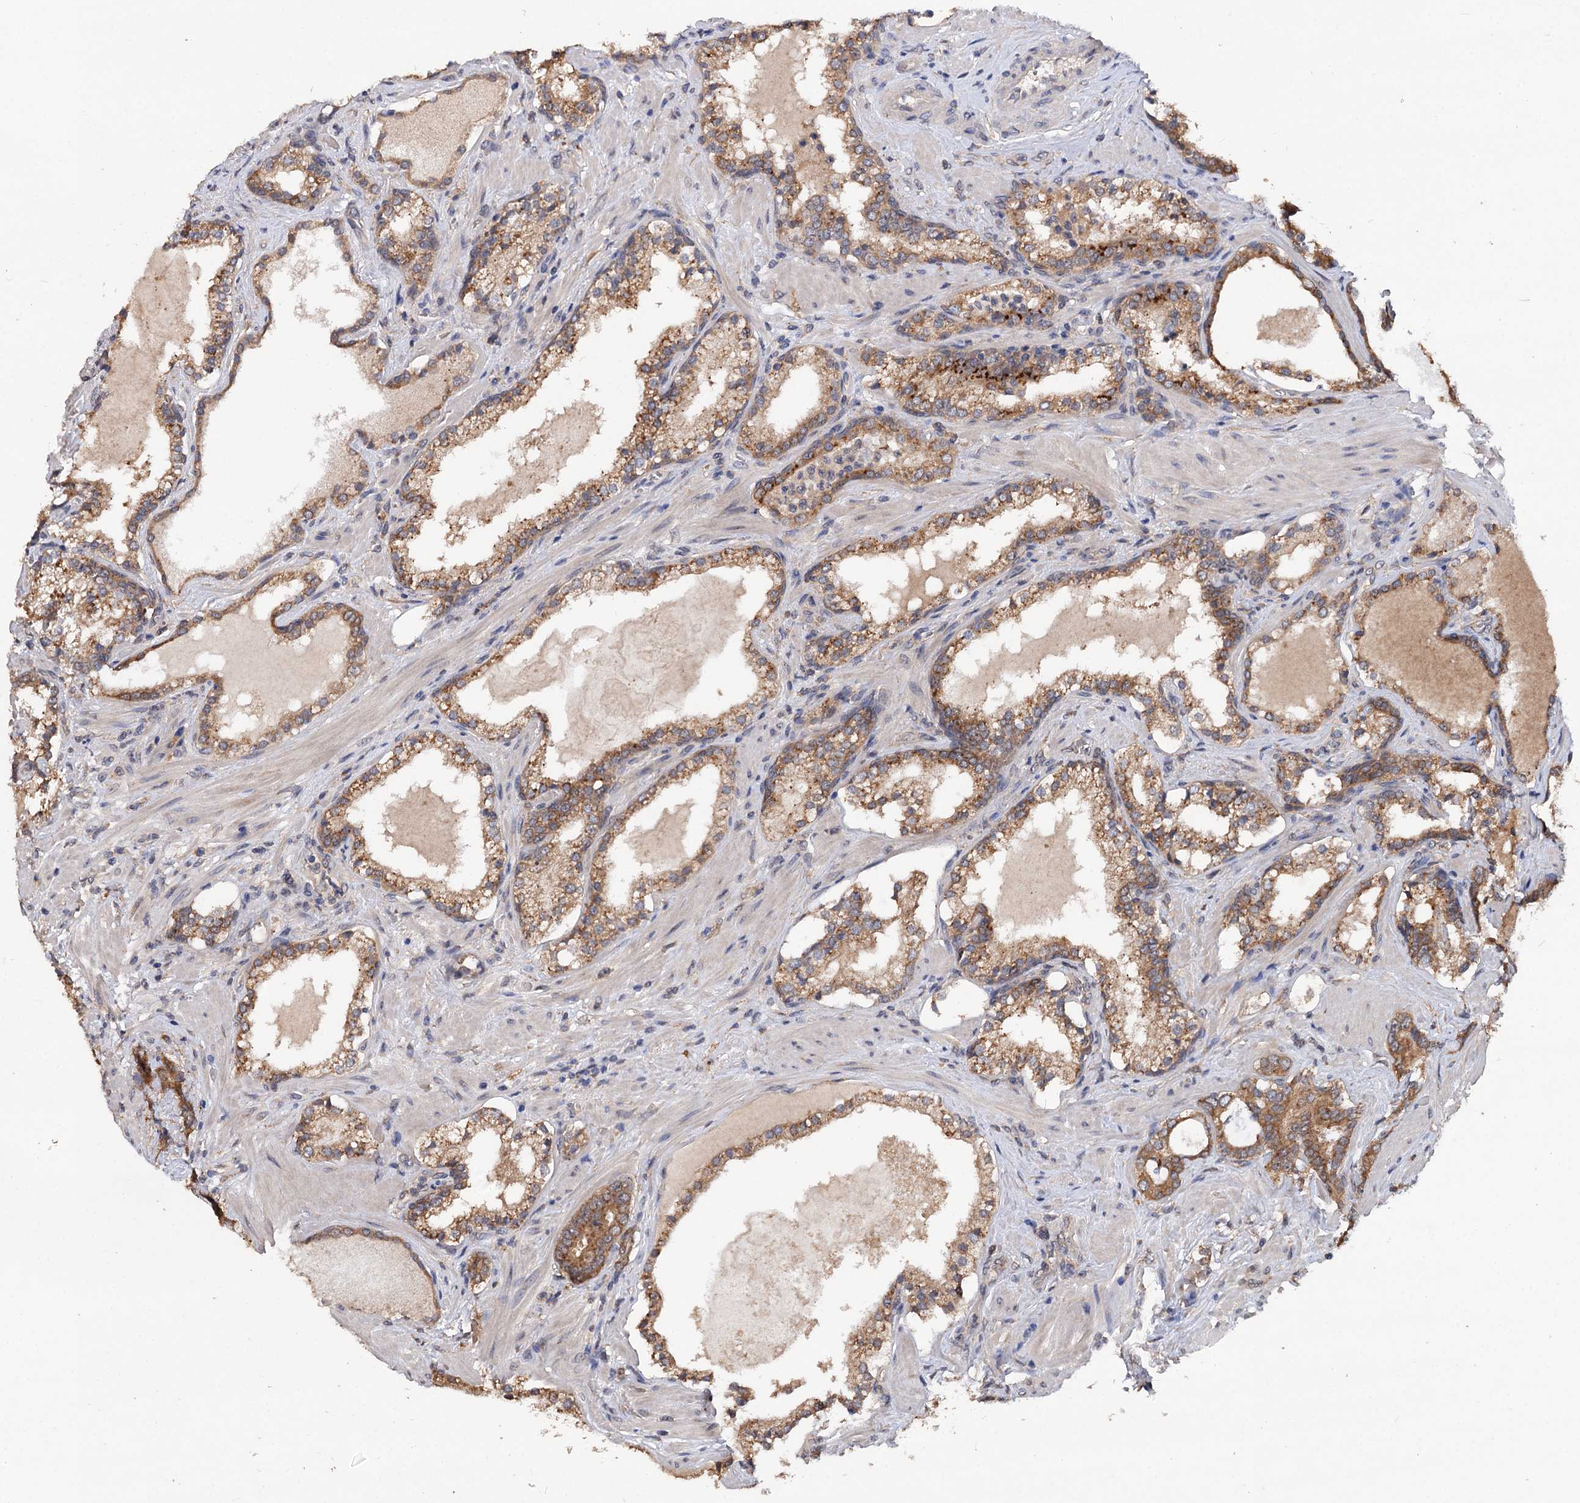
{"staining": {"intensity": "moderate", "quantity": ">75%", "location": "cytoplasmic/membranous"}, "tissue": "prostate cancer", "cell_type": "Tumor cells", "image_type": "cancer", "snomed": [{"axis": "morphology", "description": "Adenocarcinoma, High grade"}, {"axis": "topography", "description": "Prostate"}], "caption": "This is a photomicrograph of immunohistochemistry (IHC) staining of prostate cancer (high-grade adenocarcinoma), which shows moderate positivity in the cytoplasmic/membranous of tumor cells.", "gene": "NUDCD2", "patient": {"sex": "male", "age": 58}}